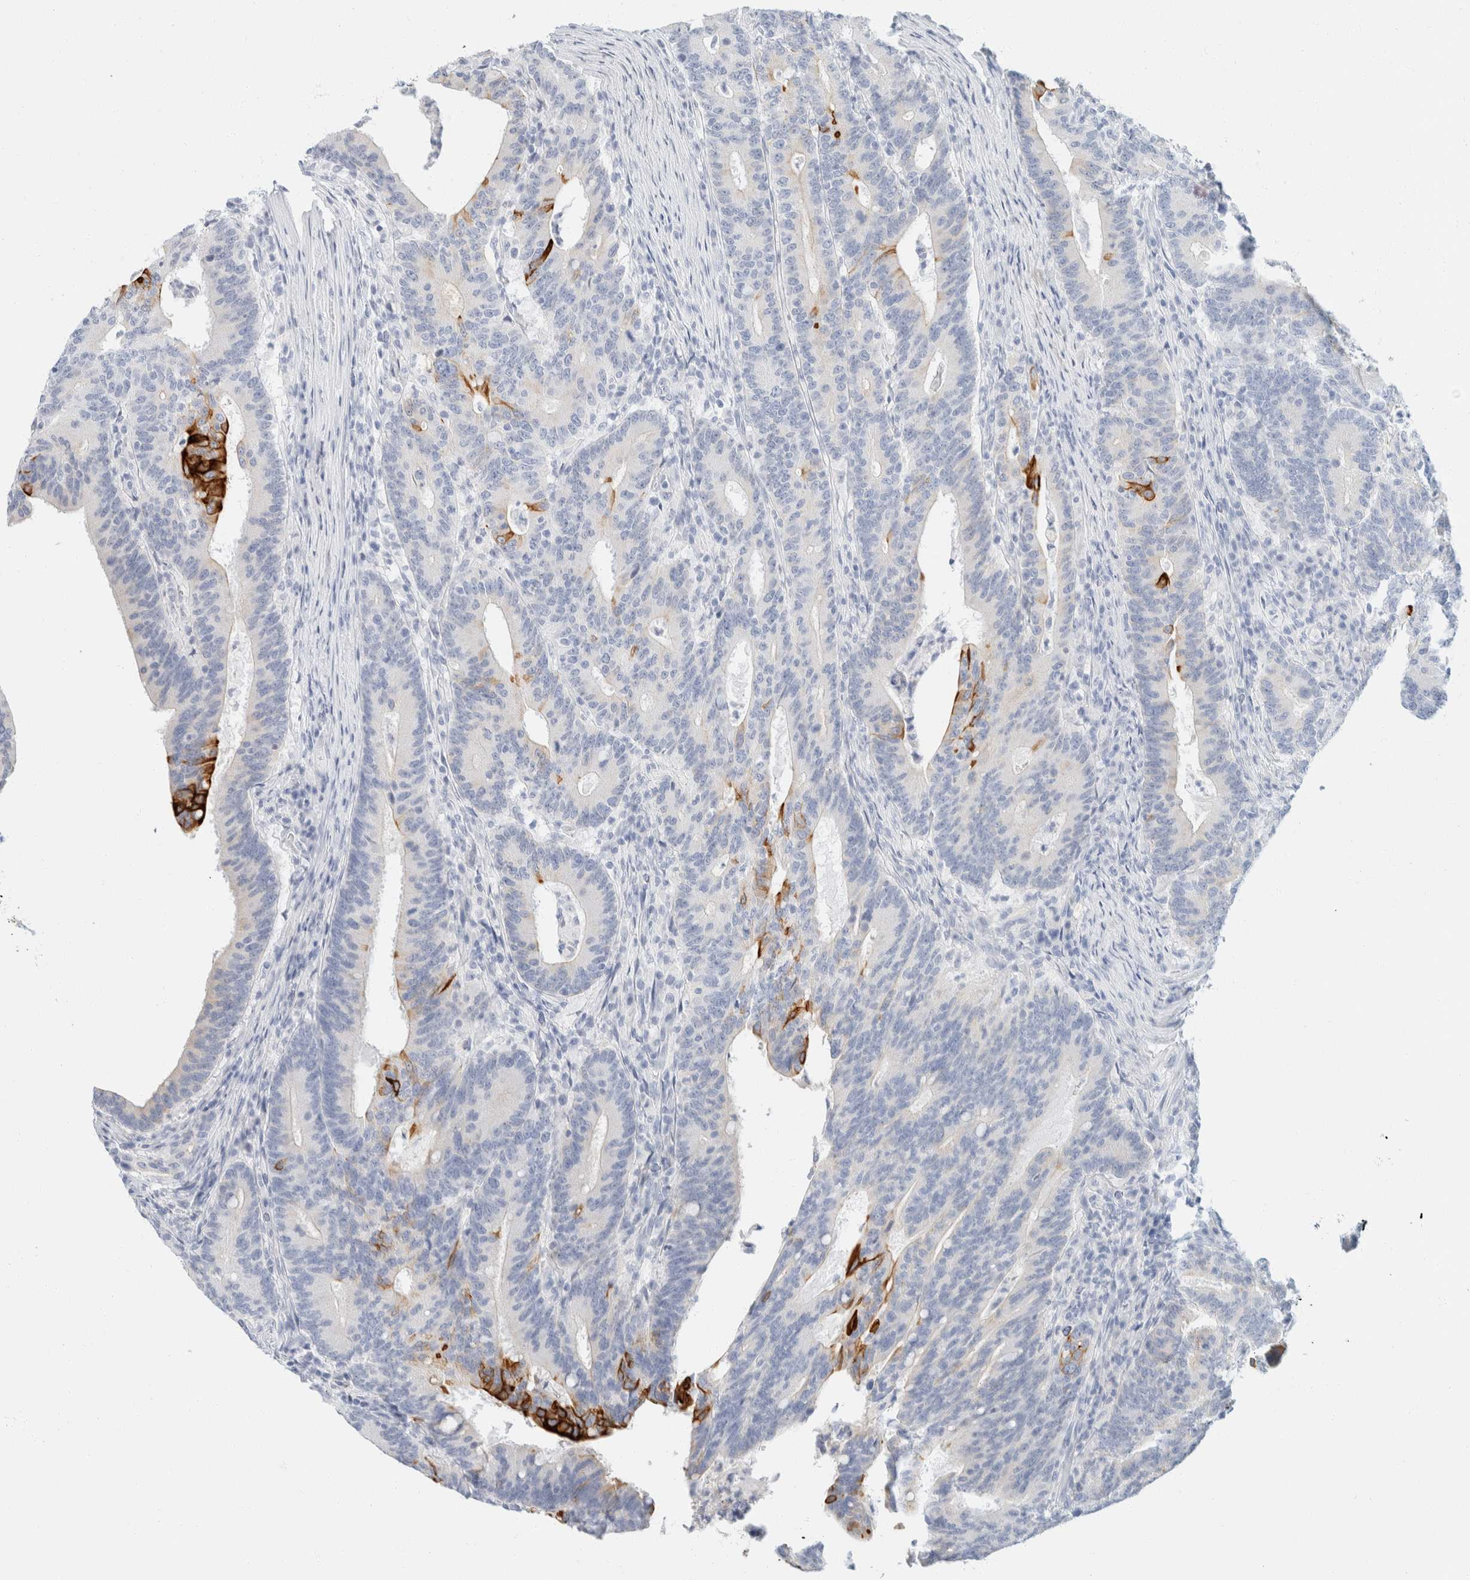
{"staining": {"intensity": "strong", "quantity": "<25%", "location": "cytoplasmic/membranous"}, "tissue": "colorectal cancer", "cell_type": "Tumor cells", "image_type": "cancer", "snomed": [{"axis": "morphology", "description": "Adenocarcinoma, NOS"}, {"axis": "topography", "description": "Colon"}], "caption": "Immunohistochemical staining of adenocarcinoma (colorectal) demonstrates medium levels of strong cytoplasmic/membranous staining in approximately <25% of tumor cells.", "gene": "KRT20", "patient": {"sex": "female", "age": 66}}